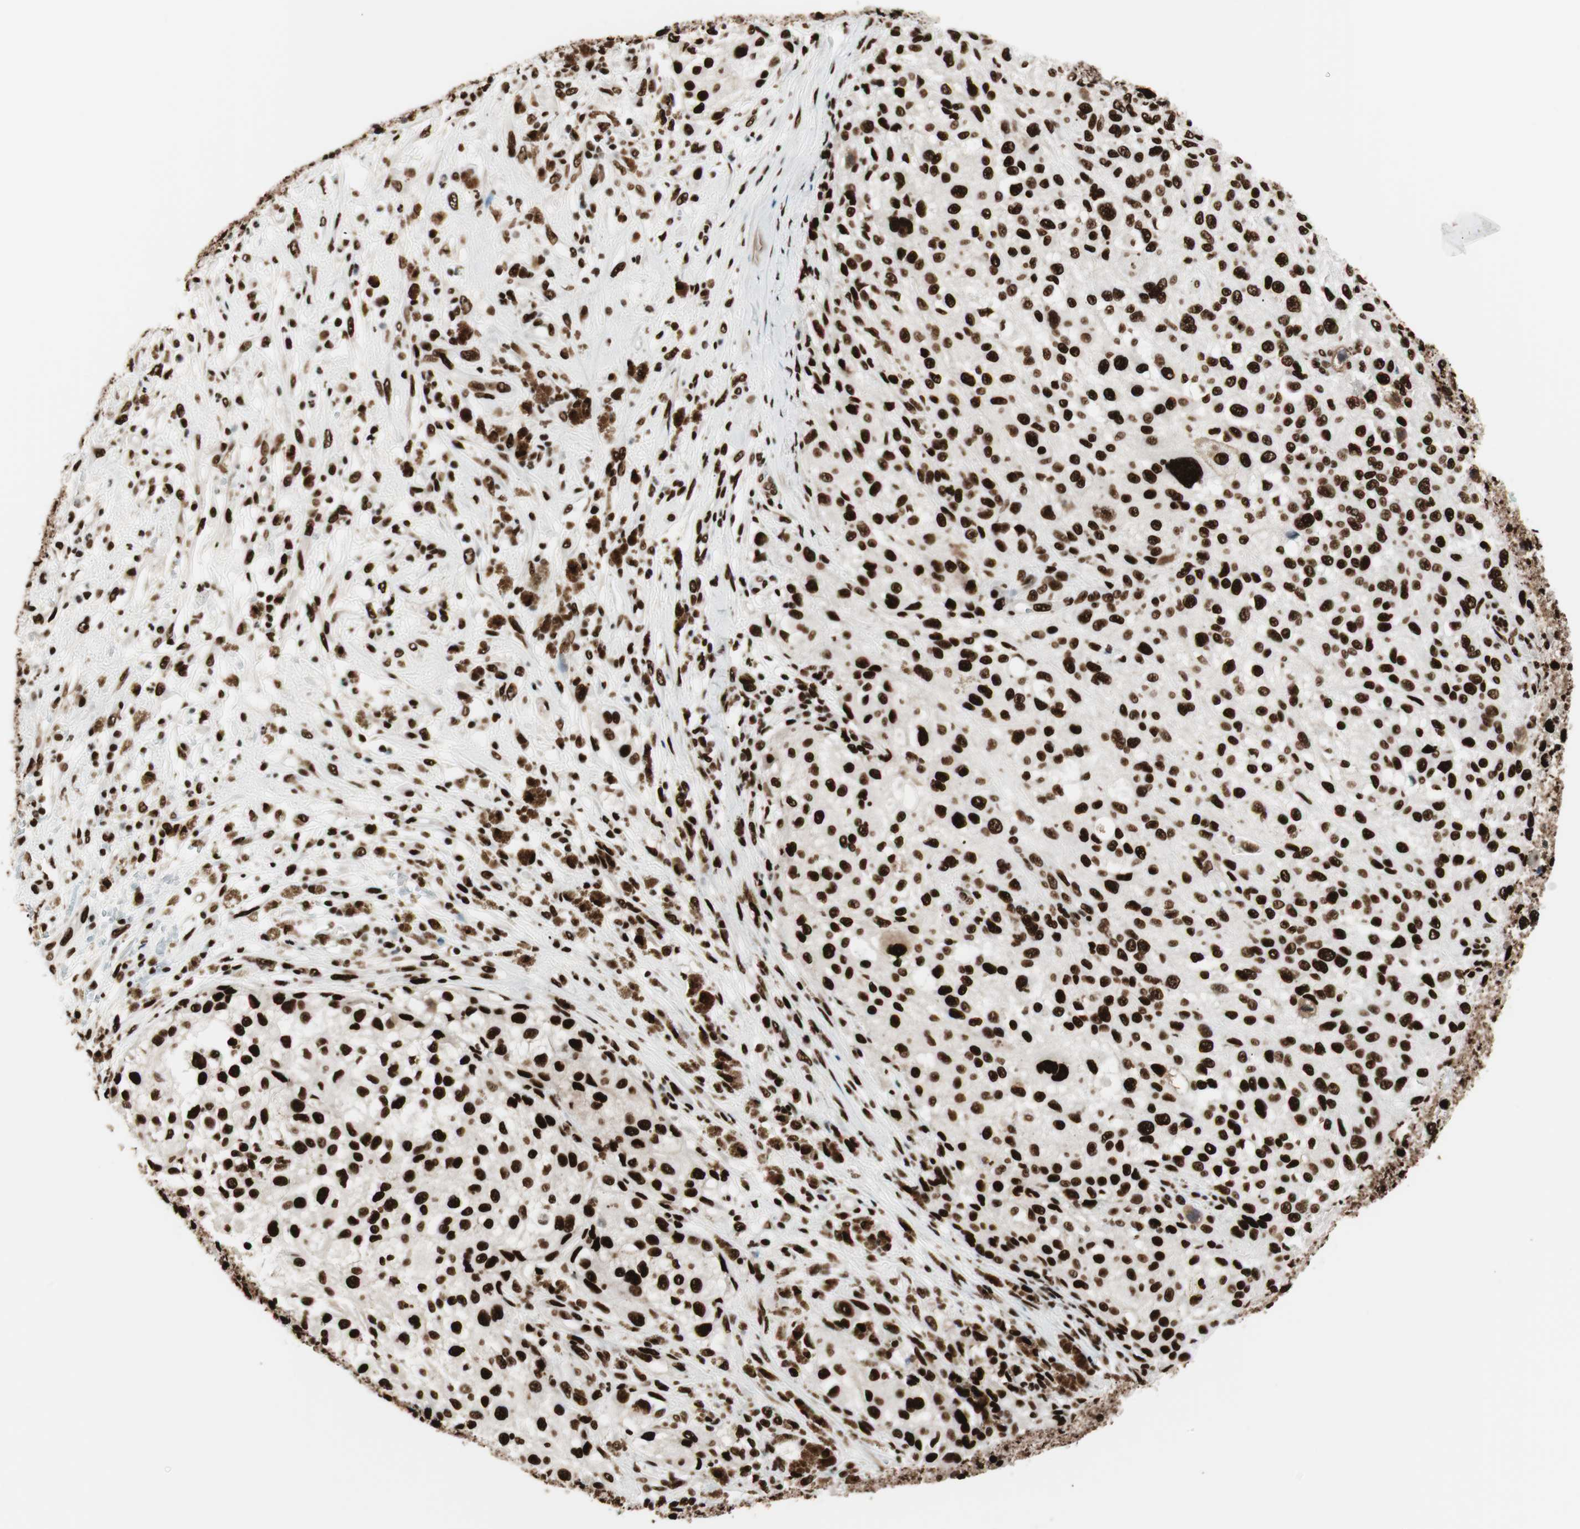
{"staining": {"intensity": "strong", "quantity": ">75%", "location": "nuclear"}, "tissue": "melanoma", "cell_type": "Tumor cells", "image_type": "cancer", "snomed": [{"axis": "morphology", "description": "Necrosis, NOS"}, {"axis": "morphology", "description": "Malignant melanoma, NOS"}, {"axis": "topography", "description": "Skin"}], "caption": "Malignant melanoma stained for a protein (brown) reveals strong nuclear positive expression in approximately >75% of tumor cells.", "gene": "PSME3", "patient": {"sex": "female", "age": 87}}